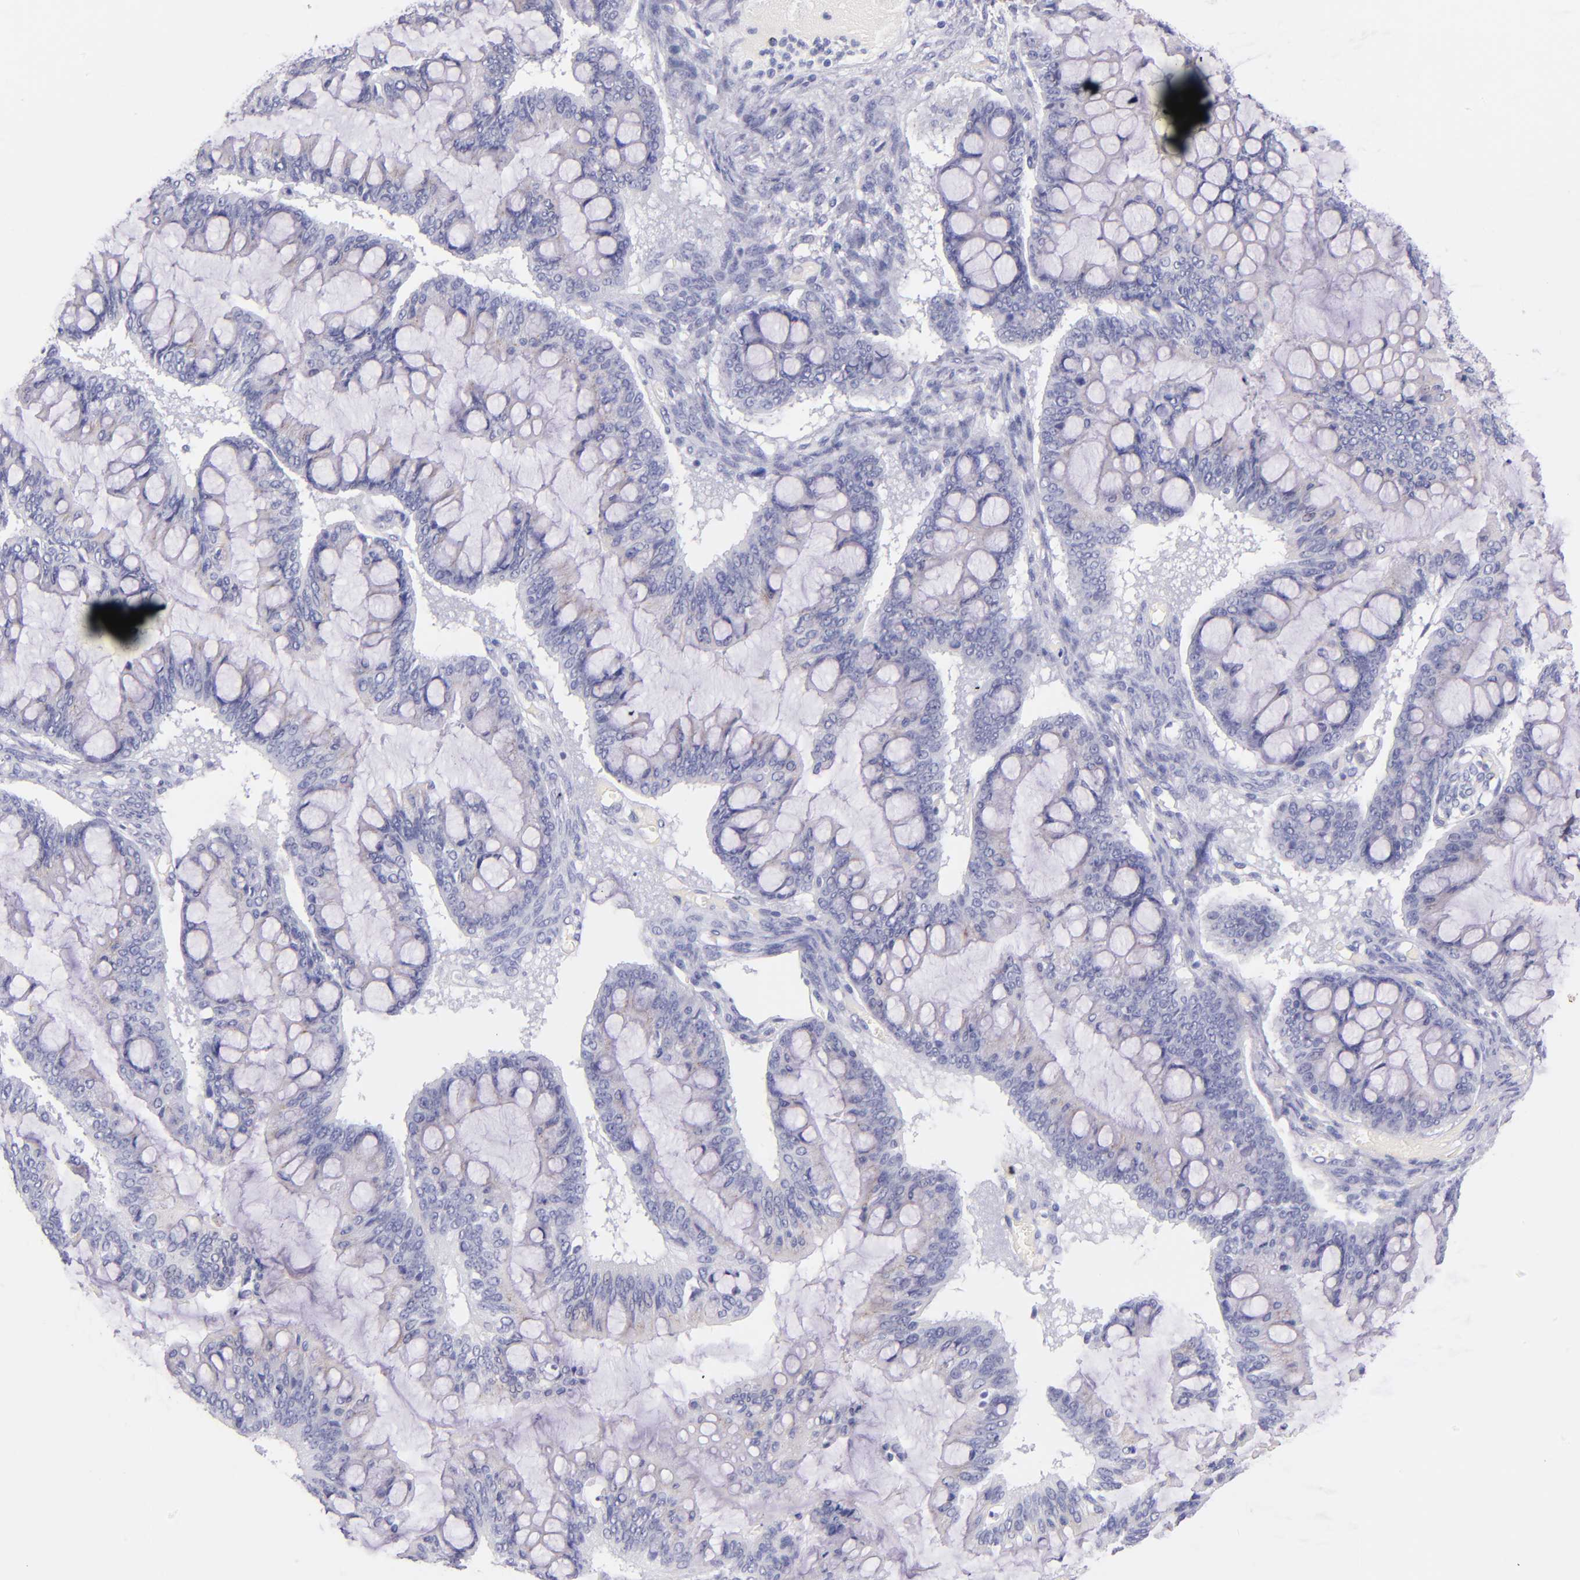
{"staining": {"intensity": "negative", "quantity": "none", "location": "none"}, "tissue": "ovarian cancer", "cell_type": "Tumor cells", "image_type": "cancer", "snomed": [{"axis": "morphology", "description": "Cystadenocarcinoma, mucinous, NOS"}, {"axis": "topography", "description": "Ovary"}], "caption": "Immunohistochemical staining of human ovarian mucinous cystadenocarcinoma demonstrates no significant positivity in tumor cells.", "gene": "IRF4", "patient": {"sex": "female", "age": 73}}